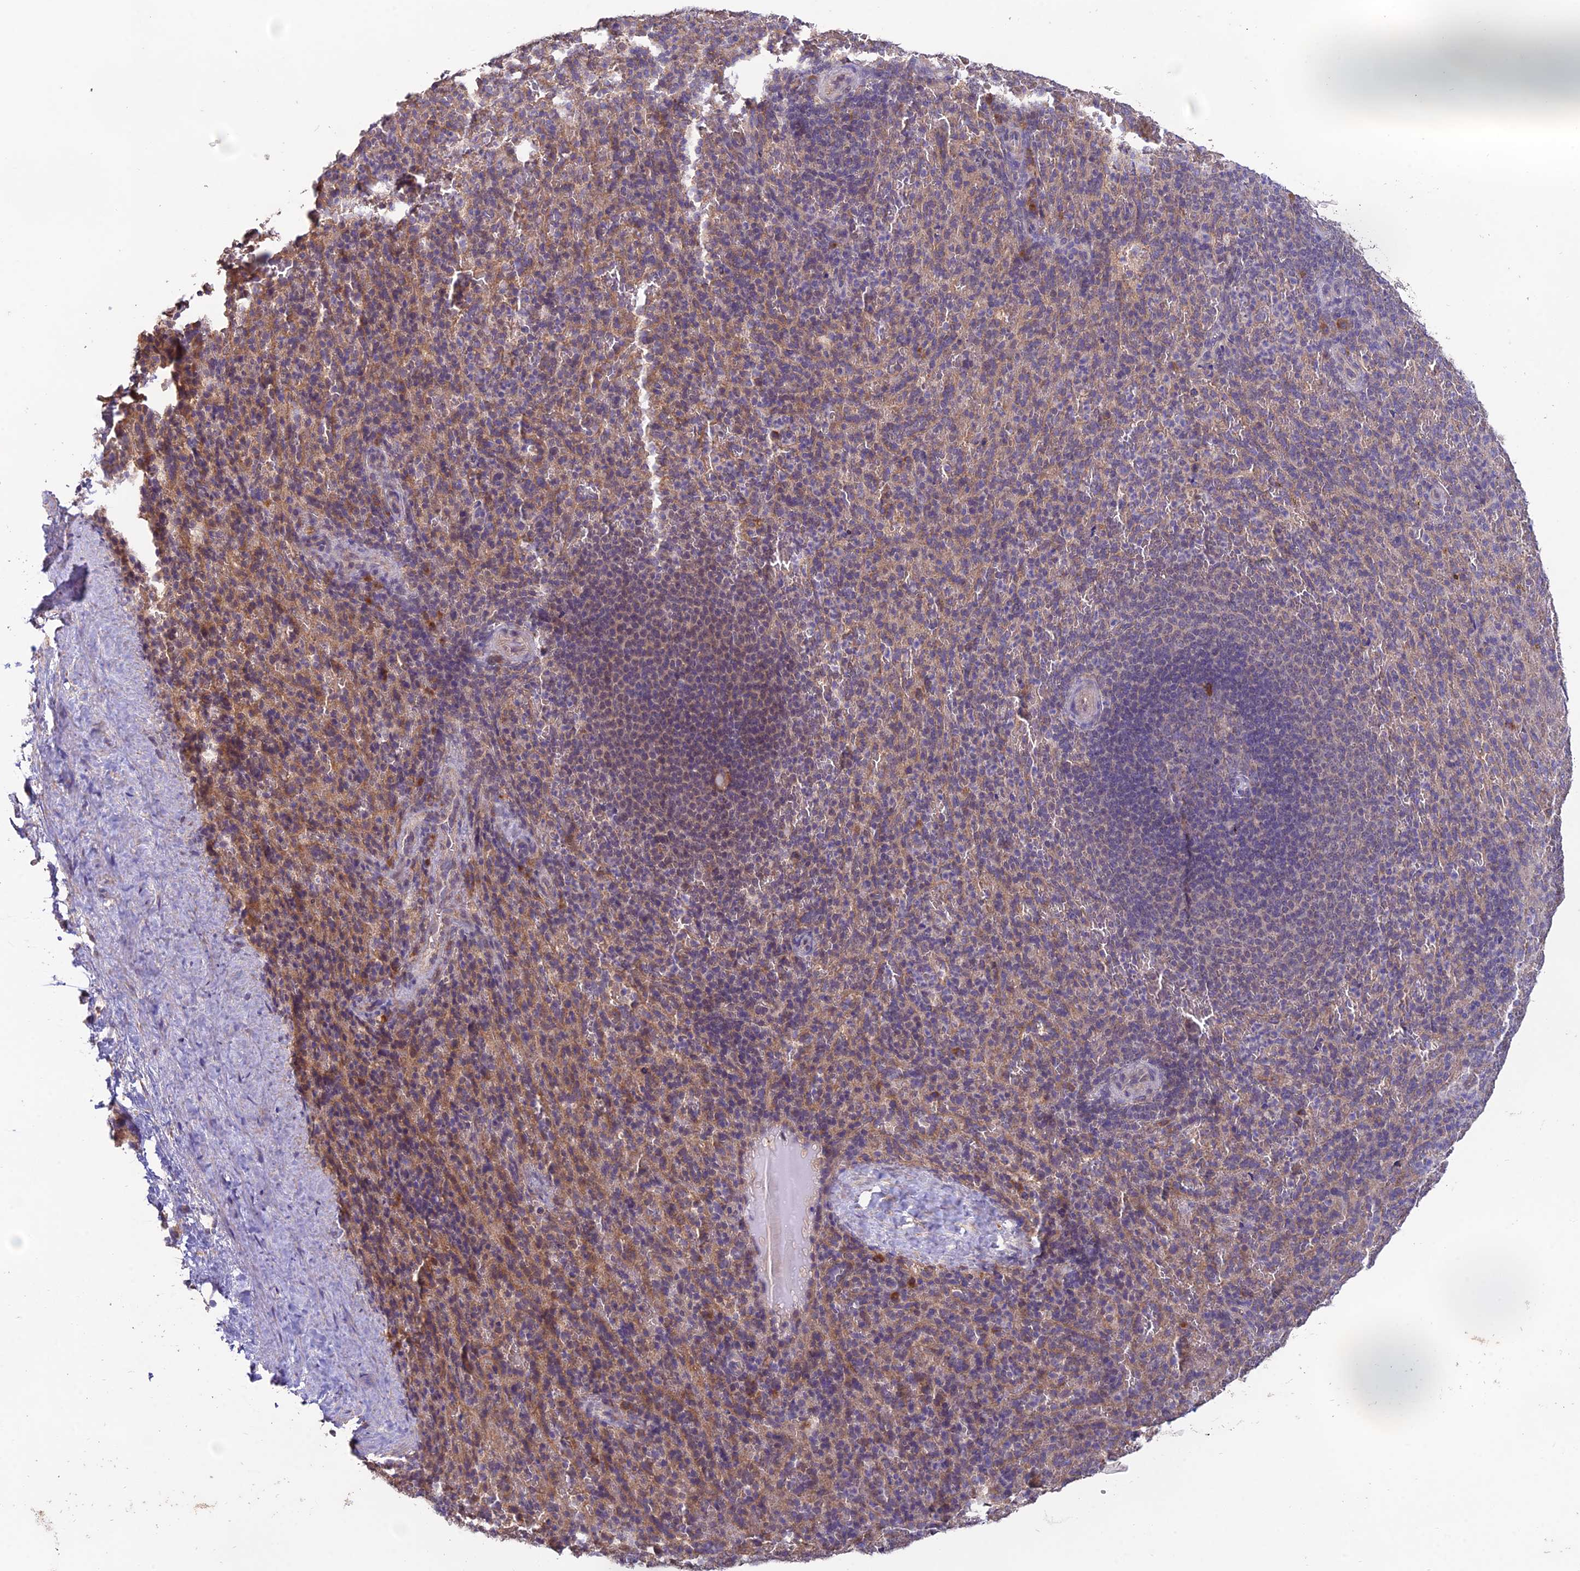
{"staining": {"intensity": "moderate", "quantity": "<25%", "location": "cytoplasmic/membranous"}, "tissue": "spleen", "cell_type": "Cells in red pulp", "image_type": "normal", "snomed": [{"axis": "morphology", "description": "Normal tissue, NOS"}, {"axis": "topography", "description": "Spleen"}], "caption": "Immunohistochemical staining of unremarkable spleen demonstrates moderate cytoplasmic/membranous protein positivity in about <25% of cells in red pulp.", "gene": "MRNIP", "patient": {"sex": "female", "age": 21}}